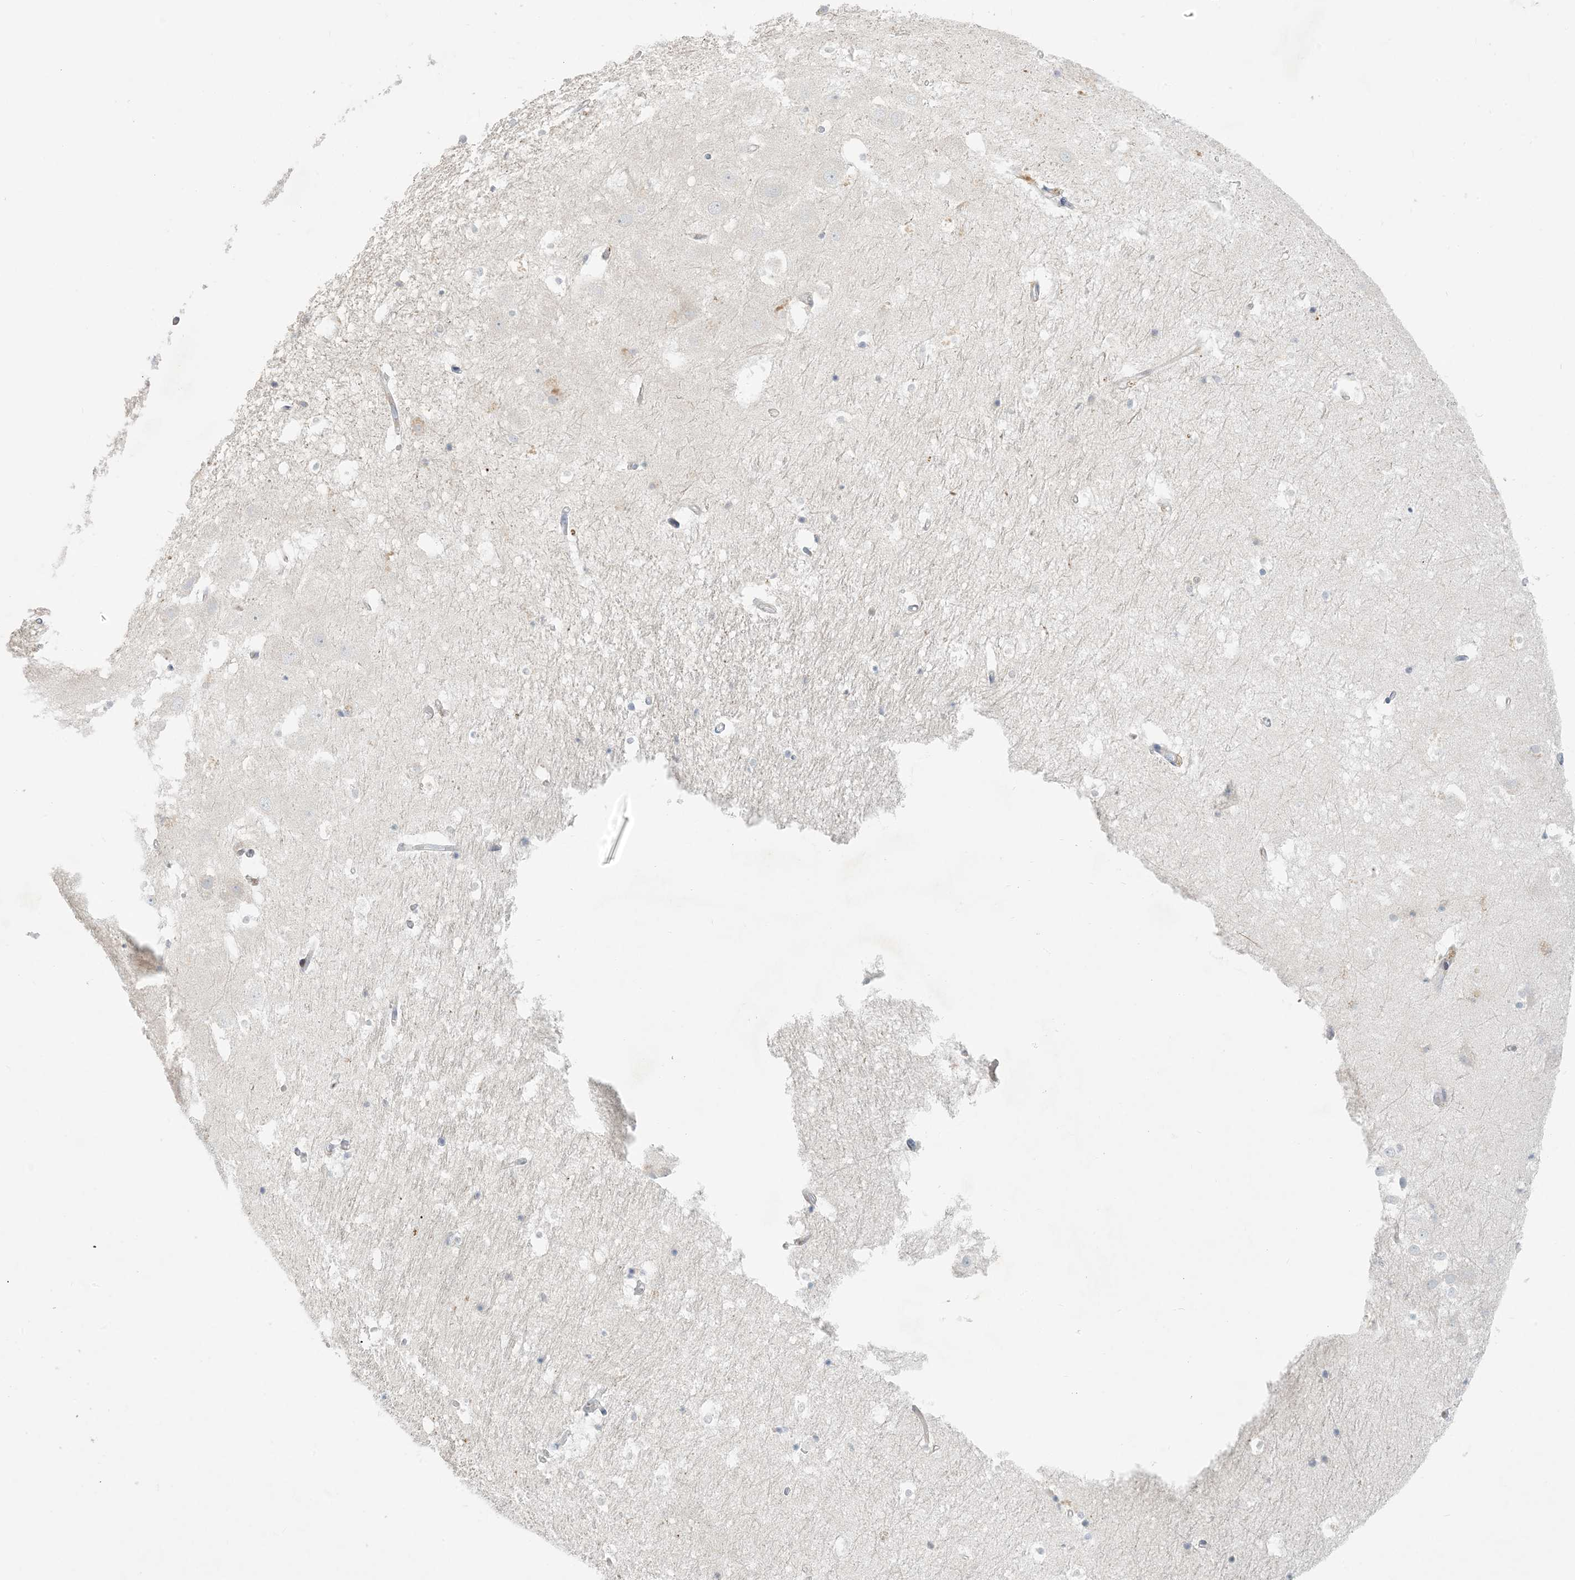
{"staining": {"intensity": "negative", "quantity": "none", "location": "none"}, "tissue": "hippocampus", "cell_type": "Glial cells", "image_type": "normal", "snomed": [{"axis": "morphology", "description": "Normal tissue, NOS"}, {"axis": "topography", "description": "Hippocampus"}], "caption": "Benign hippocampus was stained to show a protein in brown. There is no significant expression in glial cells.", "gene": "ZNF385D", "patient": {"sex": "female", "age": 52}}